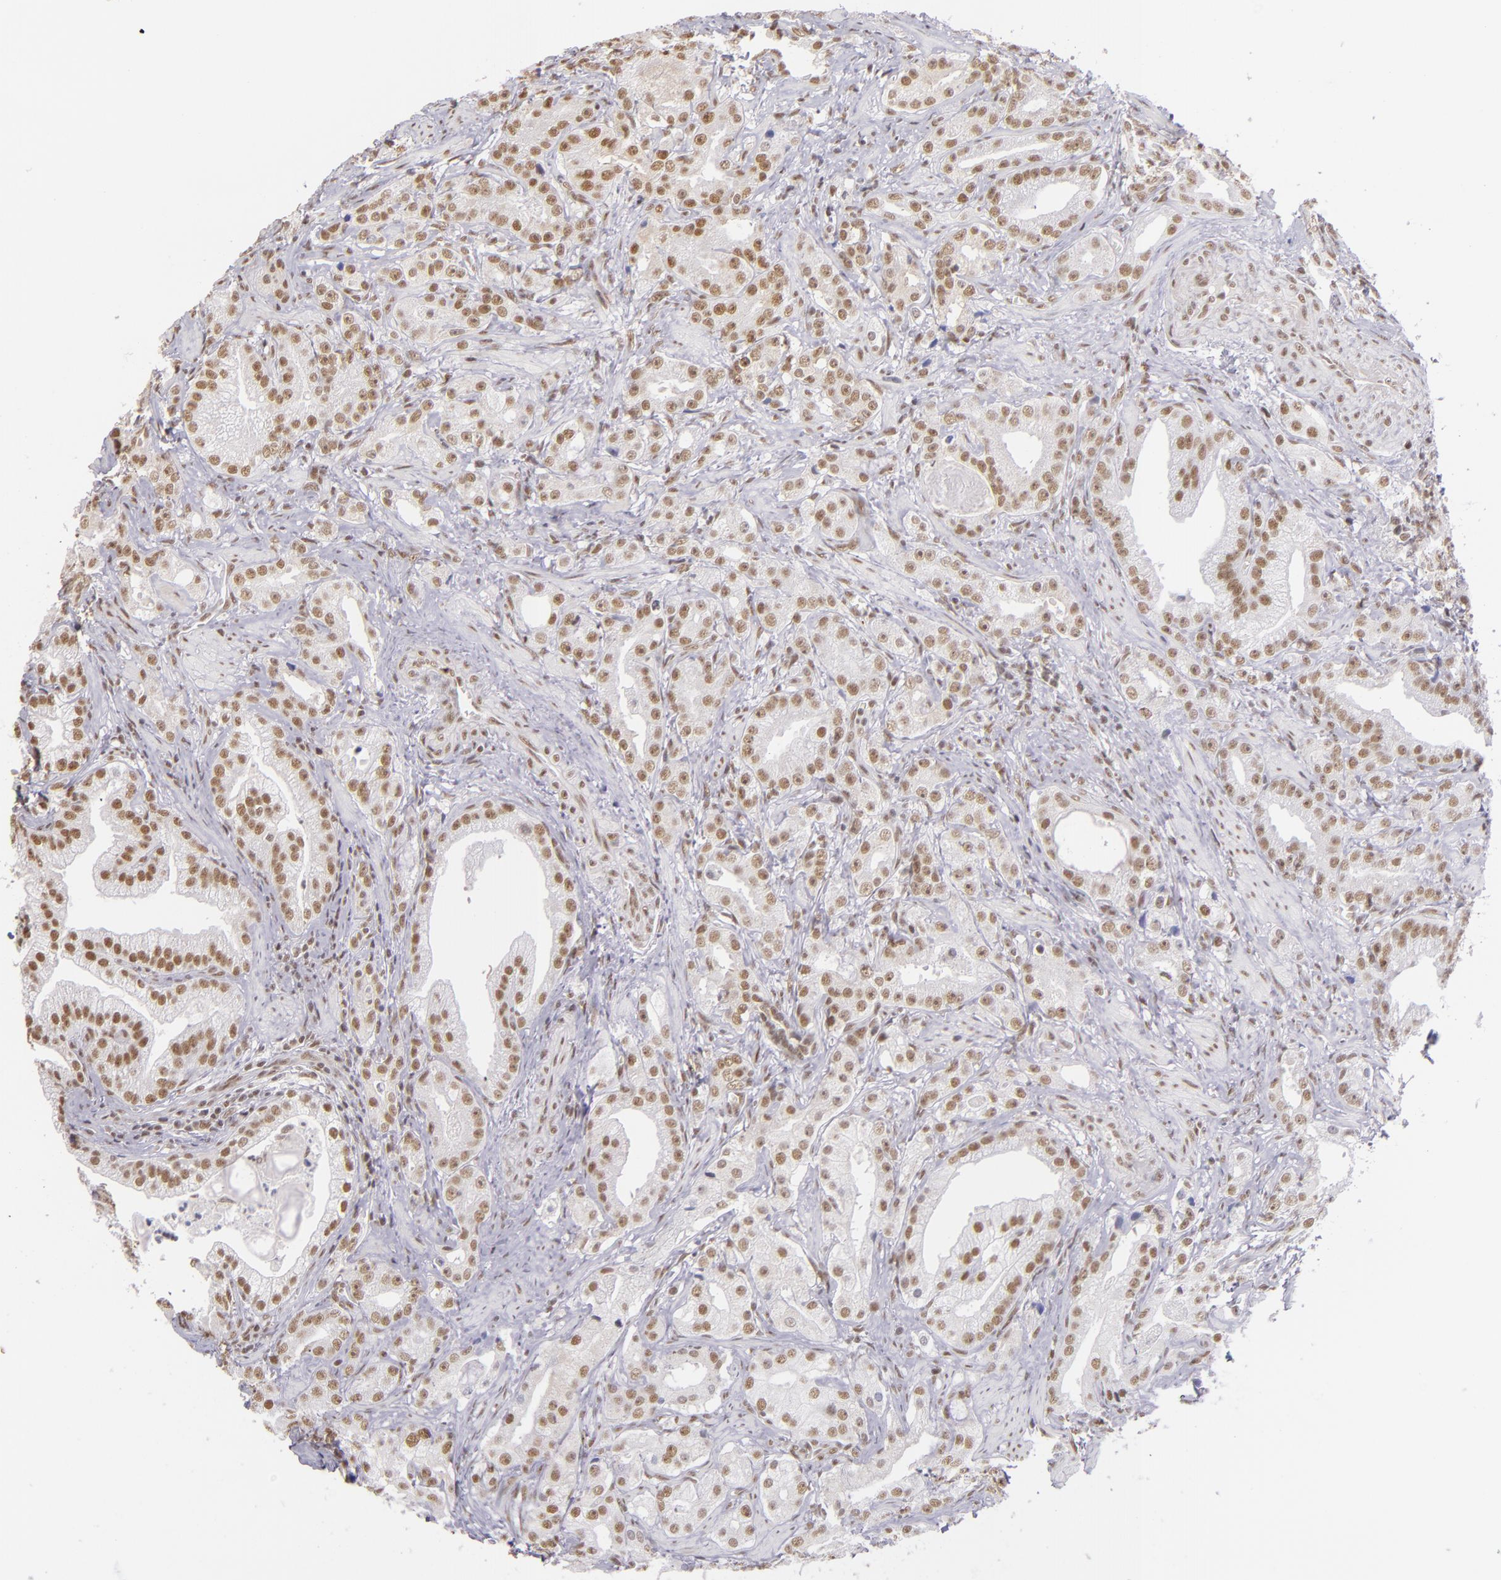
{"staining": {"intensity": "moderate", "quantity": ">75%", "location": "nuclear"}, "tissue": "prostate cancer", "cell_type": "Tumor cells", "image_type": "cancer", "snomed": [{"axis": "morphology", "description": "Adenocarcinoma, Low grade"}, {"axis": "topography", "description": "Prostate"}], "caption": "Low-grade adenocarcinoma (prostate) was stained to show a protein in brown. There is medium levels of moderate nuclear expression in approximately >75% of tumor cells.", "gene": "ZNF148", "patient": {"sex": "male", "age": 59}}